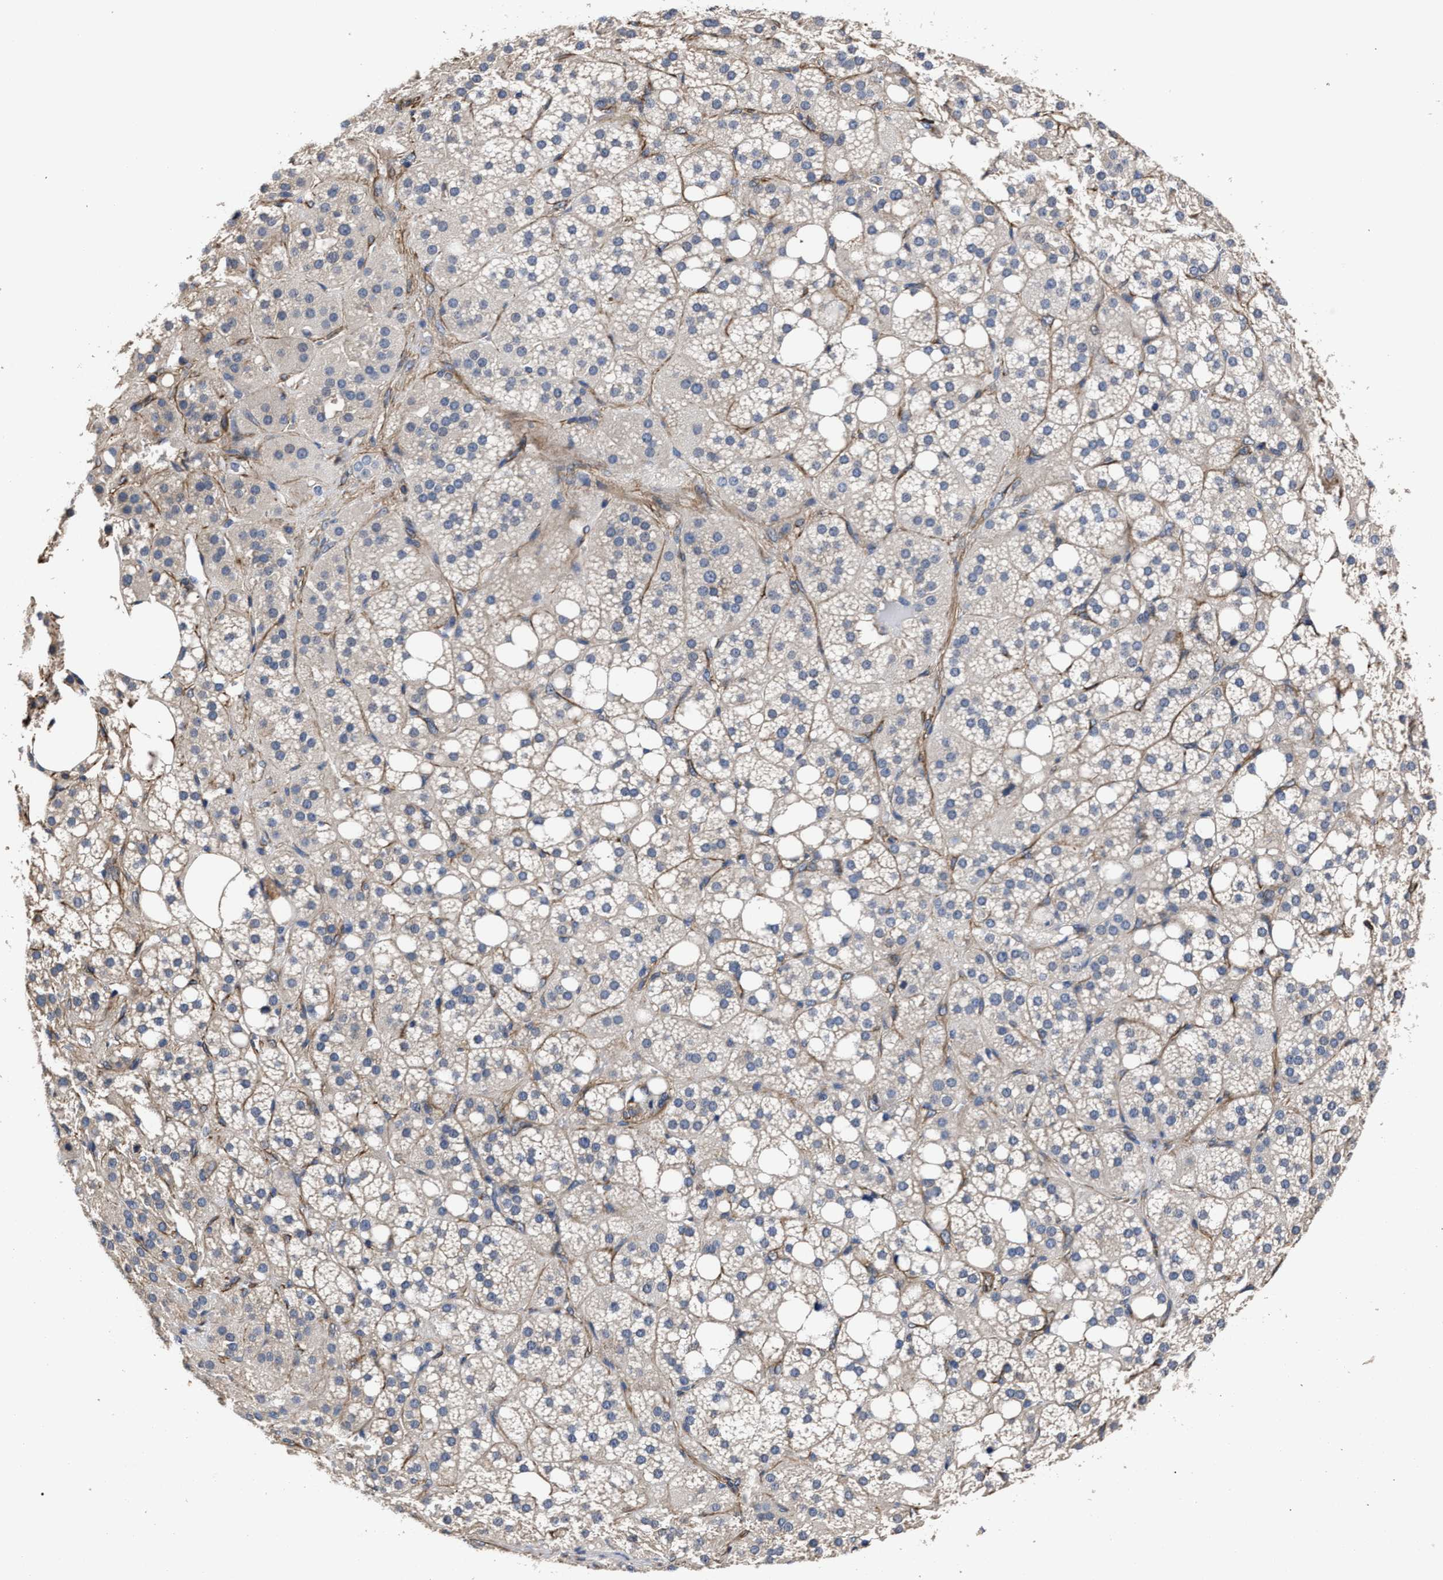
{"staining": {"intensity": "moderate", "quantity": "25%-75%", "location": "cytoplasmic/membranous"}, "tissue": "adrenal gland", "cell_type": "Glandular cells", "image_type": "normal", "snomed": [{"axis": "morphology", "description": "Normal tissue, NOS"}, {"axis": "topography", "description": "Adrenal gland"}], "caption": "Protein analysis of normal adrenal gland displays moderate cytoplasmic/membranous staining in about 25%-75% of glandular cells.", "gene": "TSPAN33", "patient": {"sex": "female", "age": 59}}